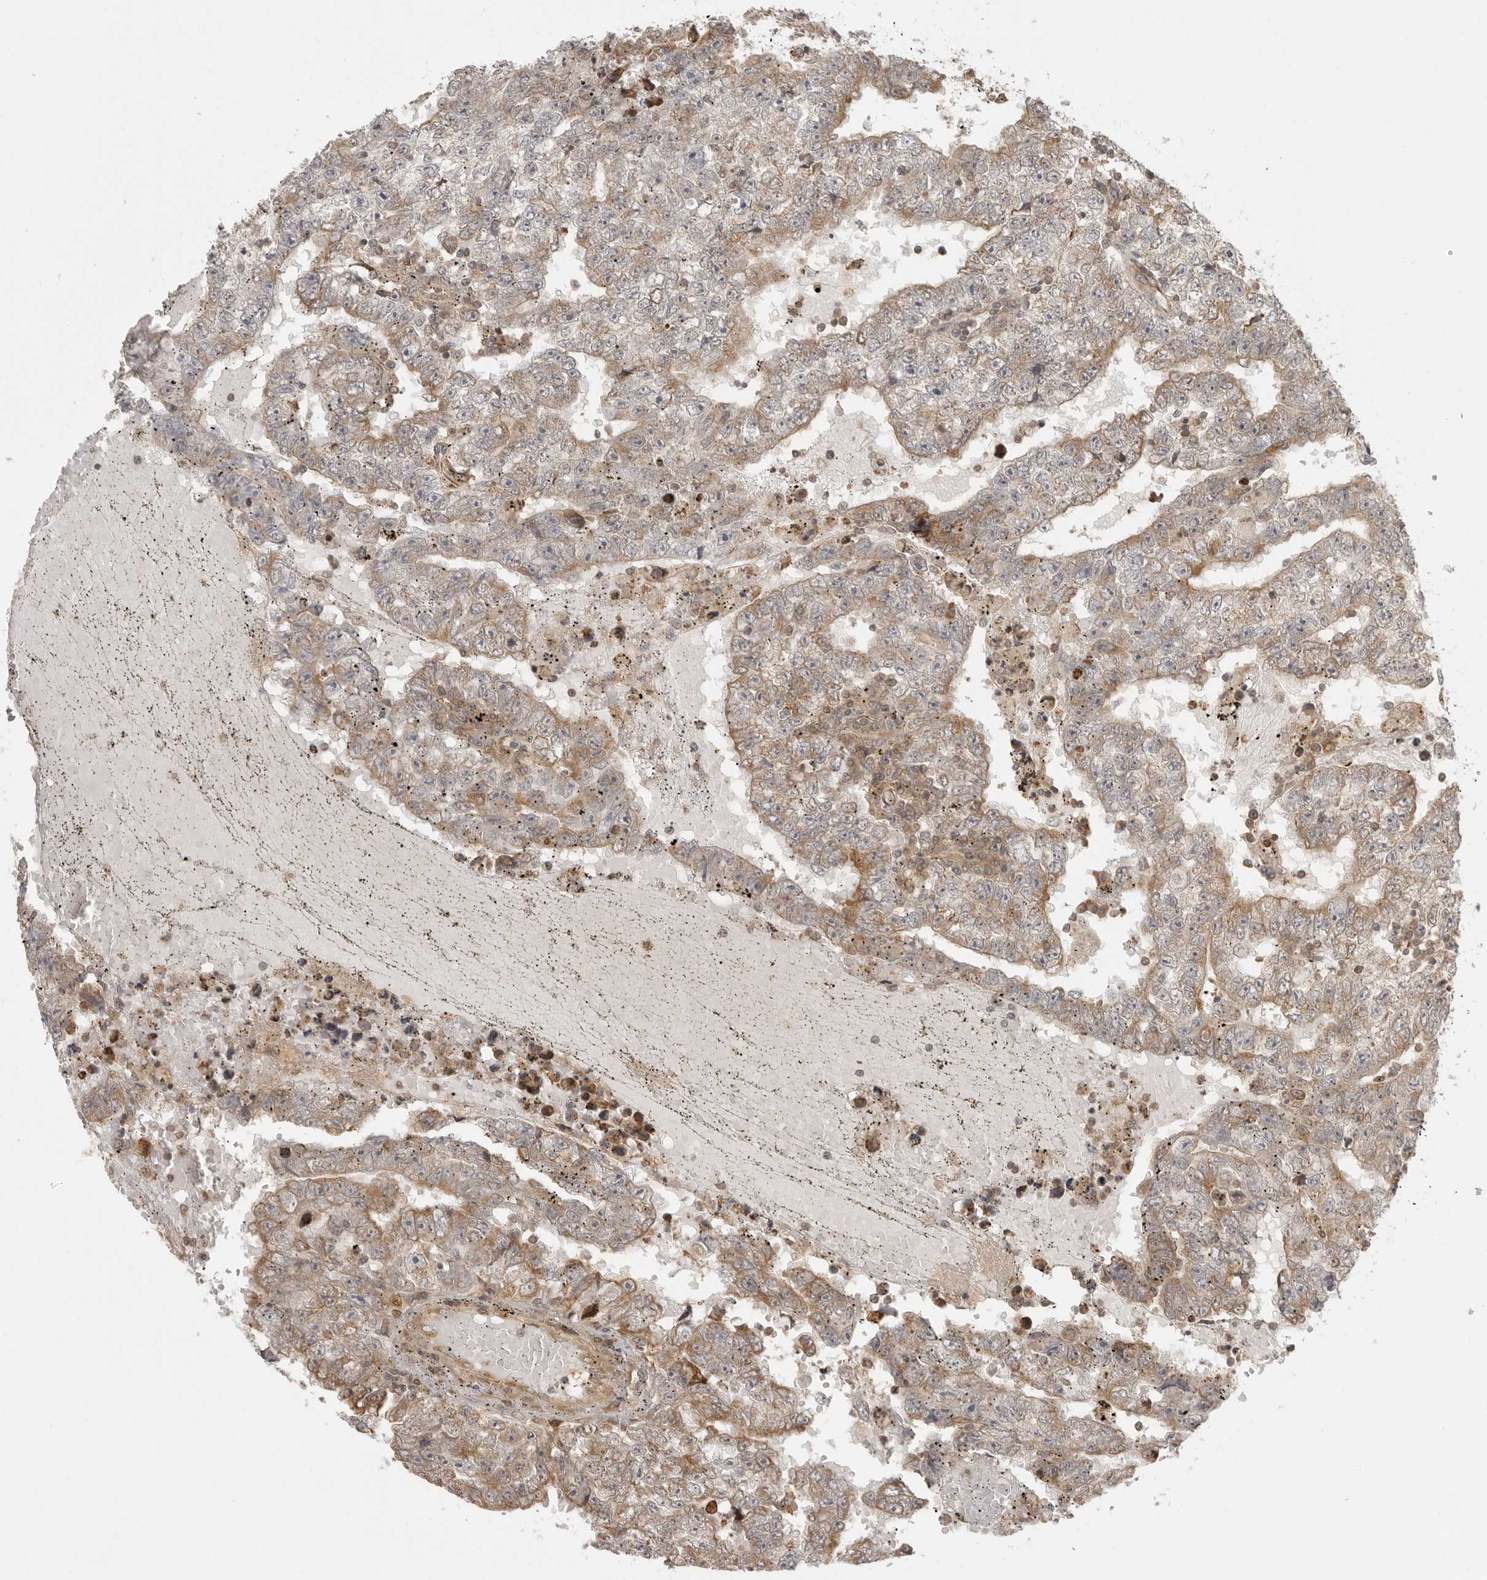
{"staining": {"intensity": "moderate", "quantity": ">75%", "location": "cytoplasmic/membranous"}, "tissue": "testis cancer", "cell_type": "Tumor cells", "image_type": "cancer", "snomed": [{"axis": "morphology", "description": "Carcinoma, Embryonal, NOS"}, {"axis": "topography", "description": "Testis"}], "caption": "A brown stain shows moderate cytoplasmic/membranous staining of a protein in human testis embryonal carcinoma tumor cells.", "gene": "PRRC2A", "patient": {"sex": "male", "age": 25}}